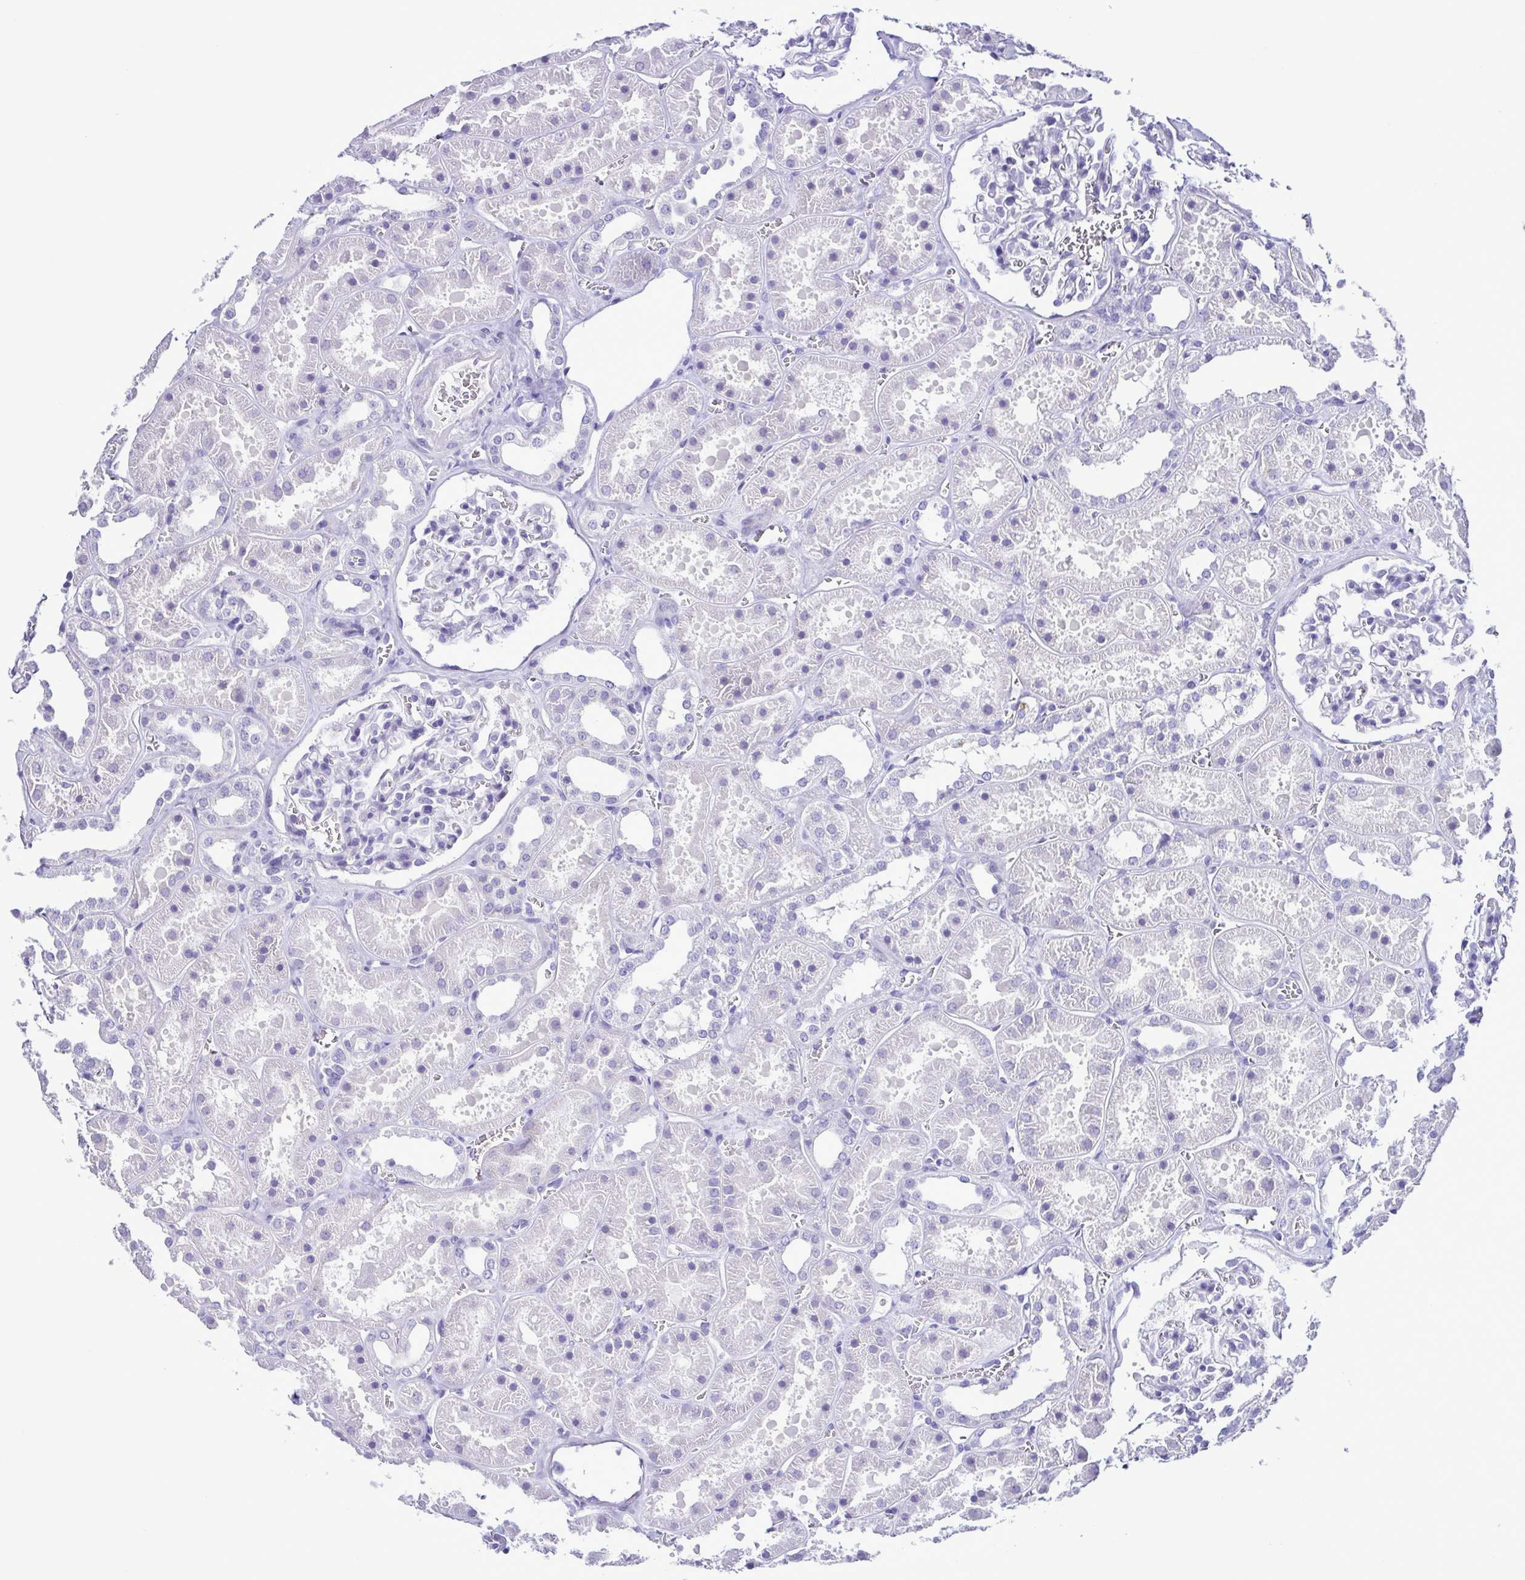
{"staining": {"intensity": "negative", "quantity": "none", "location": "none"}, "tissue": "kidney", "cell_type": "Cells in glomeruli", "image_type": "normal", "snomed": [{"axis": "morphology", "description": "Normal tissue, NOS"}, {"axis": "topography", "description": "Kidney"}], "caption": "The photomicrograph displays no staining of cells in glomeruli in normal kidney. The staining is performed using DAB (3,3'-diaminobenzidine) brown chromogen with nuclei counter-stained in using hematoxylin.", "gene": "CBY2", "patient": {"sex": "female", "age": 41}}